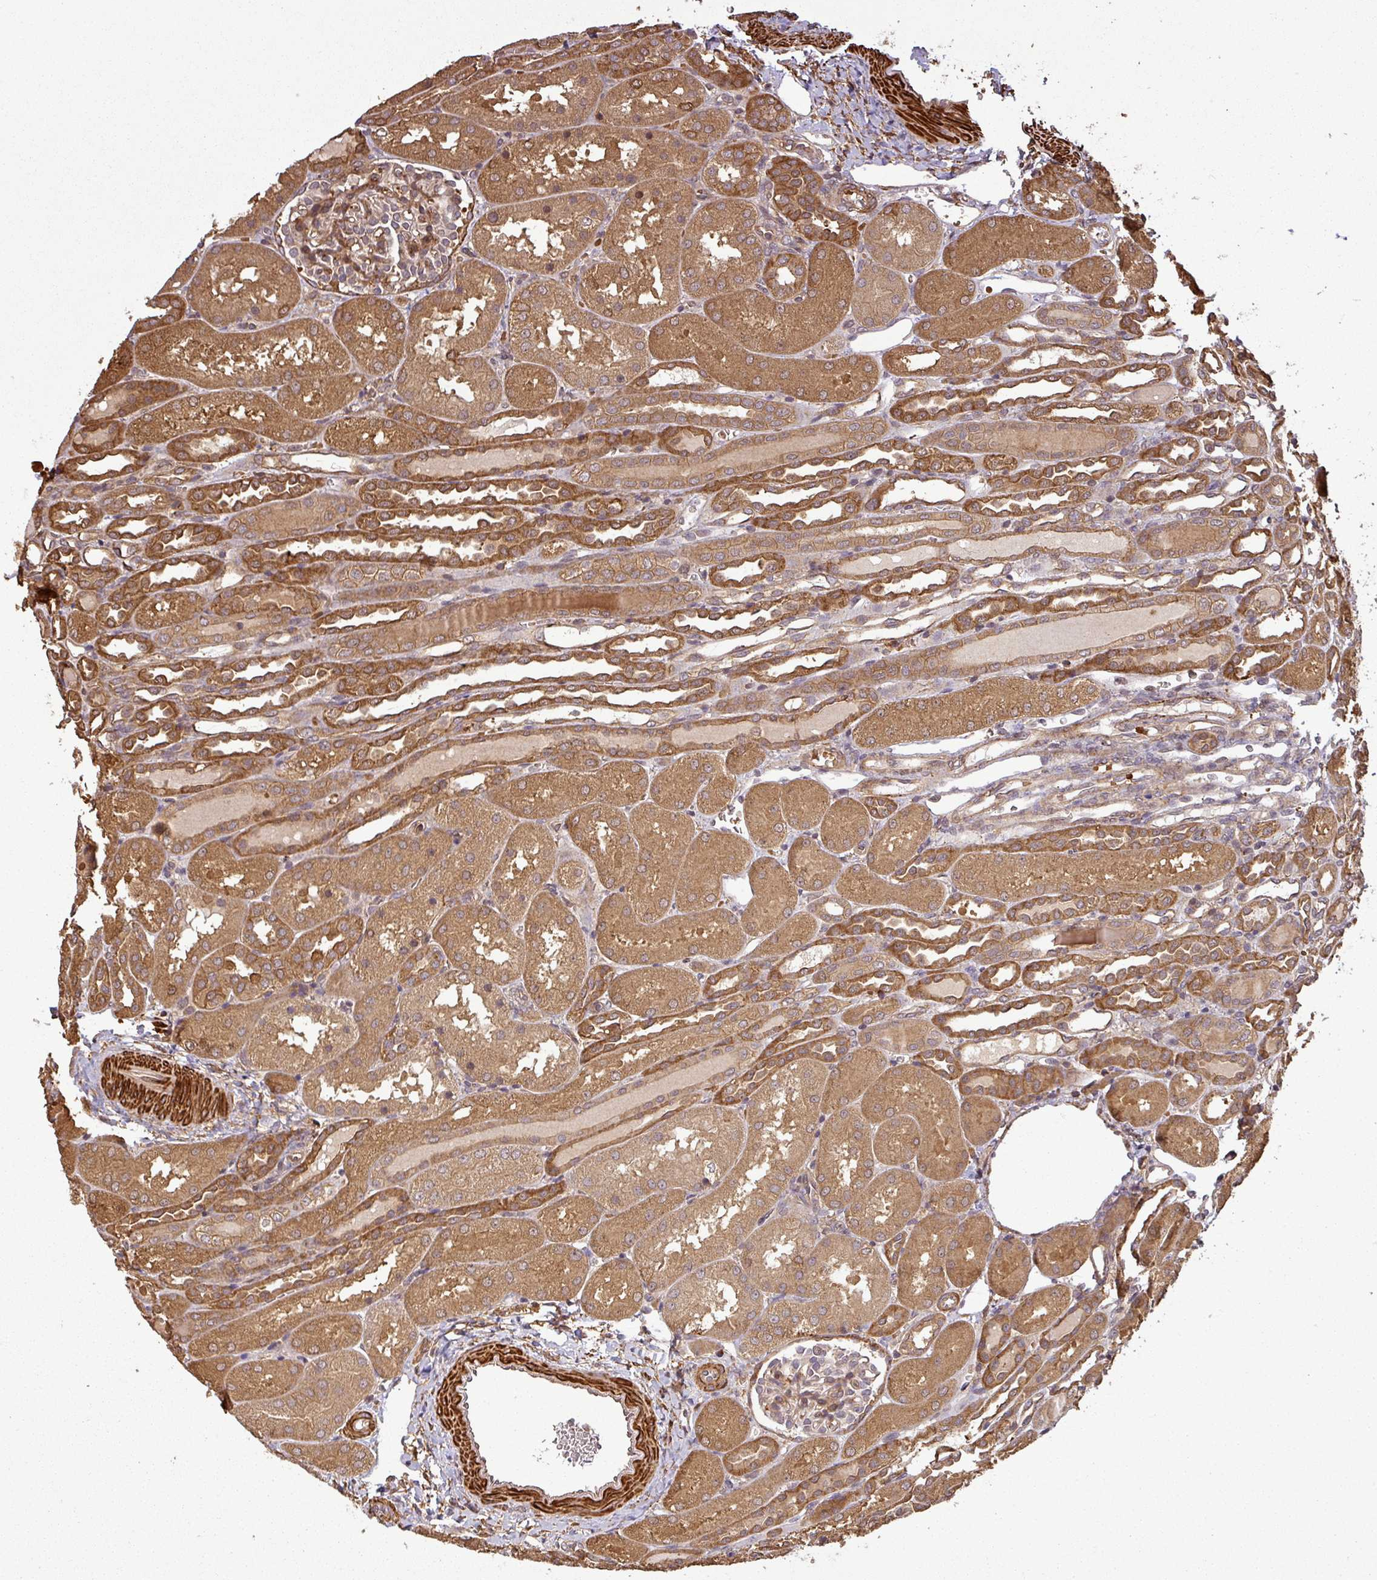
{"staining": {"intensity": "weak", "quantity": "25%-75%", "location": "cytoplasmic/membranous"}, "tissue": "kidney", "cell_type": "Cells in glomeruli", "image_type": "normal", "snomed": [{"axis": "morphology", "description": "Normal tissue, NOS"}, {"axis": "topography", "description": "Kidney"}], "caption": "Kidney stained with DAB (3,3'-diaminobenzidine) immunohistochemistry demonstrates low levels of weak cytoplasmic/membranous staining in about 25%-75% of cells in glomeruli.", "gene": "MAP3K6", "patient": {"sex": "male", "age": 1}}